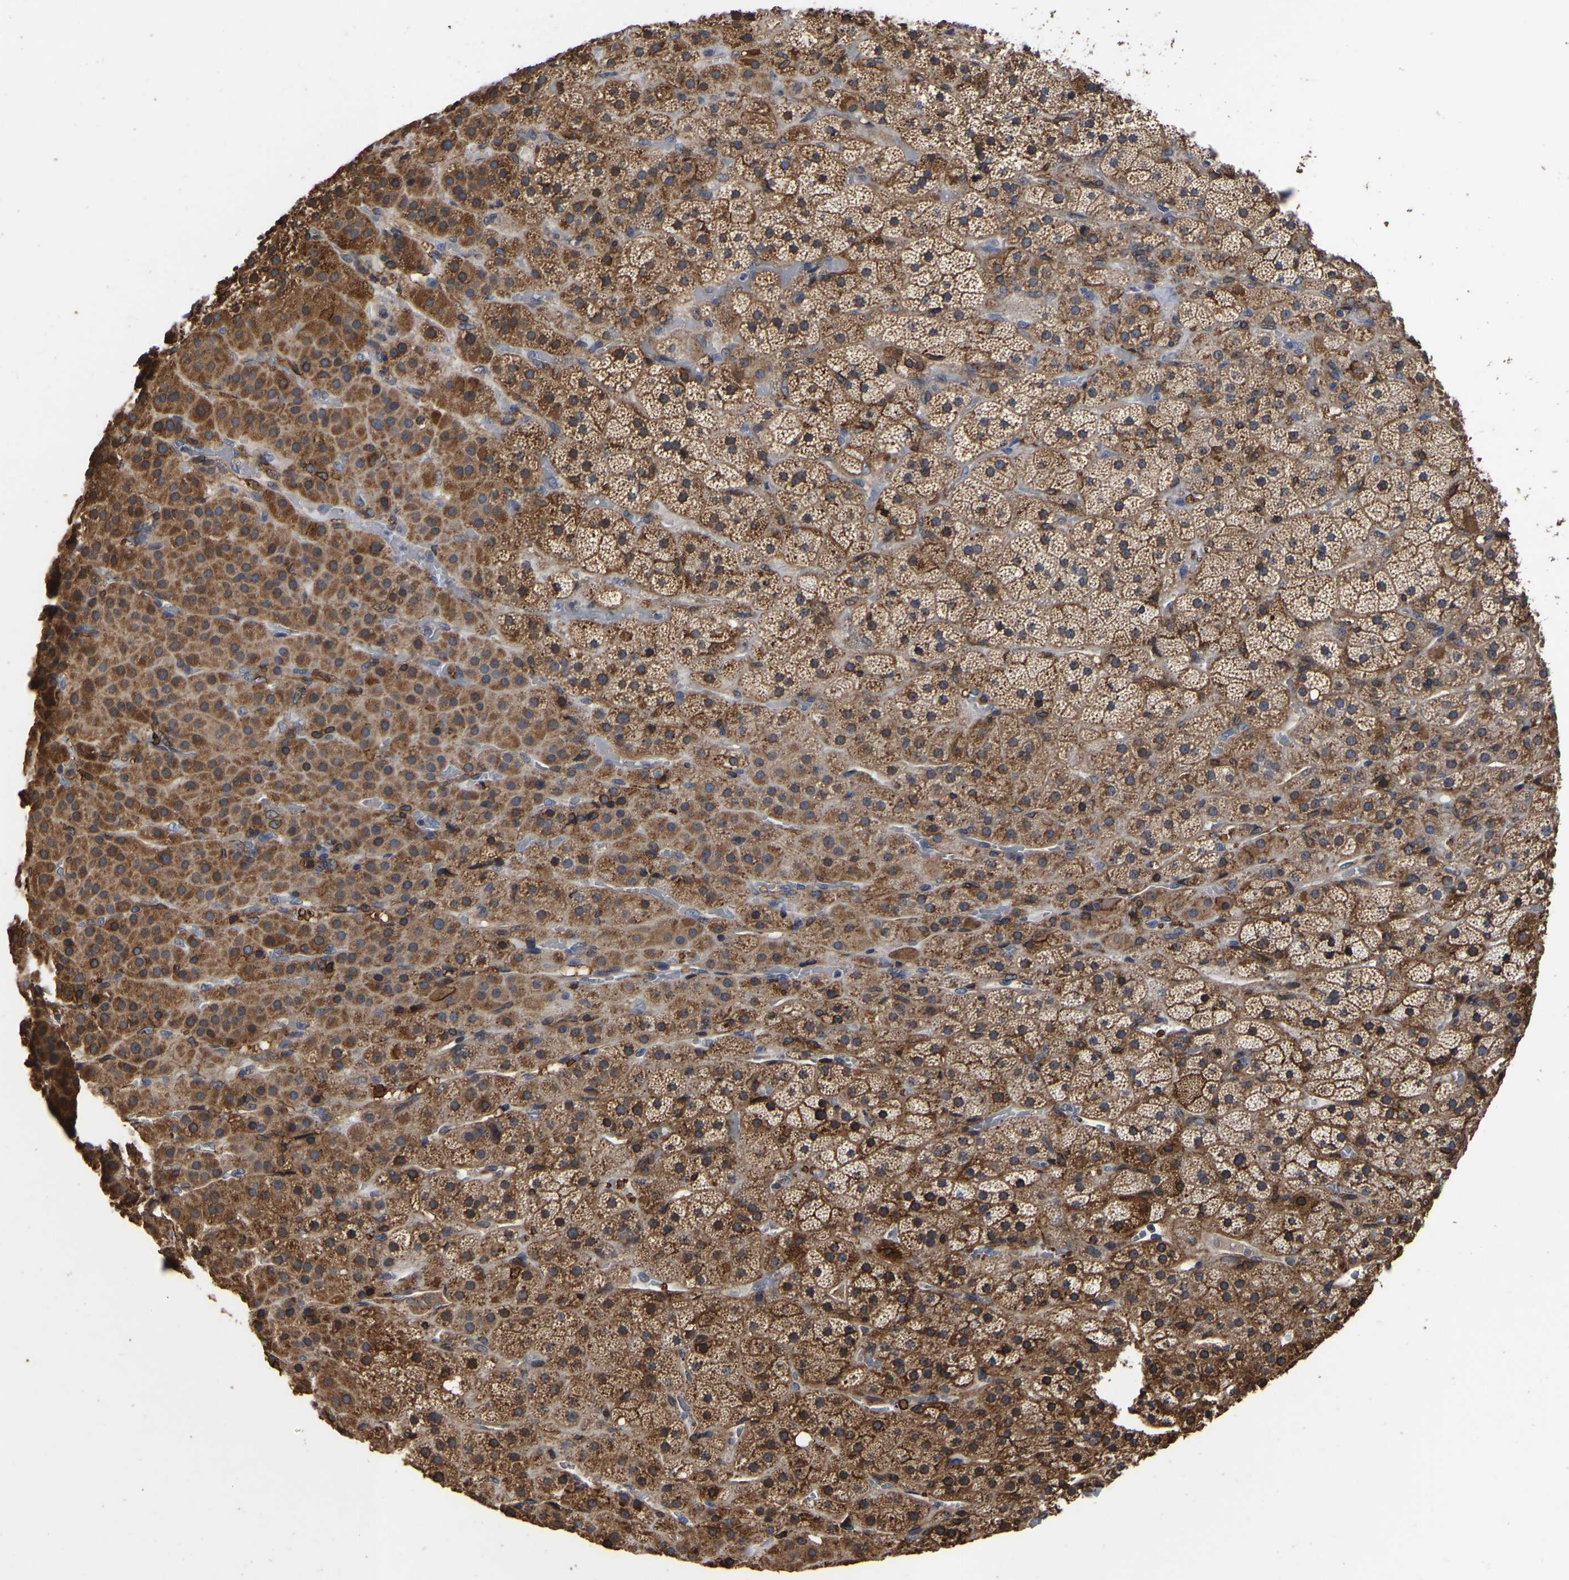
{"staining": {"intensity": "strong", "quantity": ">75%", "location": "cytoplasmic/membranous"}, "tissue": "adrenal gland", "cell_type": "Glandular cells", "image_type": "normal", "snomed": [{"axis": "morphology", "description": "Normal tissue, NOS"}, {"axis": "topography", "description": "Adrenal gland"}], "caption": "Immunohistochemical staining of normal adrenal gland shows >75% levels of strong cytoplasmic/membranous protein positivity in about >75% of glandular cells.", "gene": "LIF", "patient": {"sex": "male", "age": 57}}